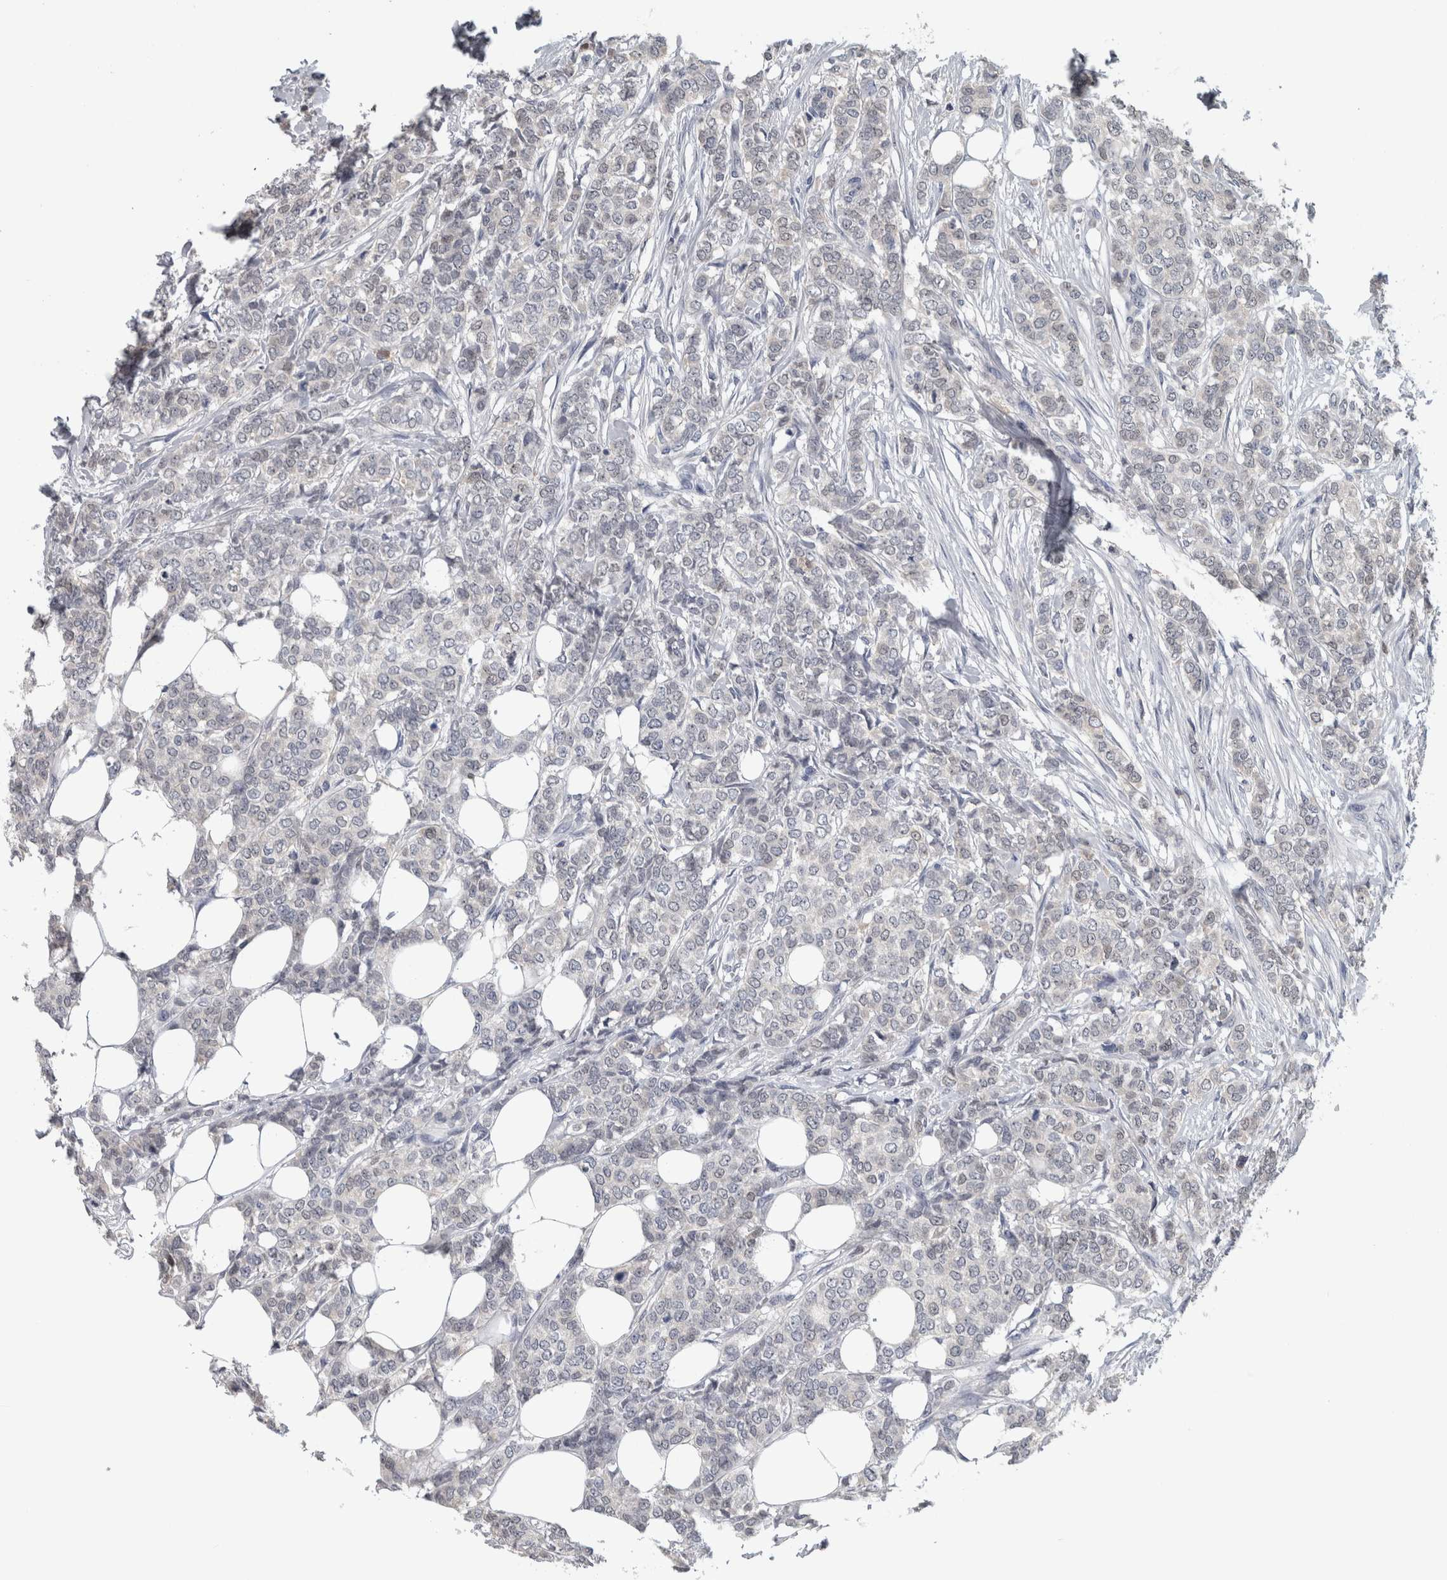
{"staining": {"intensity": "moderate", "quantity": "<25%", "location": "cytoplasmic/membranous,nuclear"}, "tissue": "breast cancer", "cell_type": "Tumor cells", "image_type": "cancer", "snomed": [{"axis": "morphology", "description": "Lobular carcinoma"}, {"axis": "topography", "description": "Skin"}, {"axis": "topography", "description": "Breast"}], "caption": "Immunohistochemistry (IHC) staining of breast lobular carcinoma, which reveals low levels of moderate cytoplasmic/membranous and nuclear staining in approximately <25% of tumor cells indicating moderate cytoplasmic/membranous and nuclear protein expression. The staining was performed using DAB (brown) for protein detection and nuclei were counterstained in hematoxylin (blue).", "gene": "NAPRT", "patient": {"sex": "female", "age": 46}}